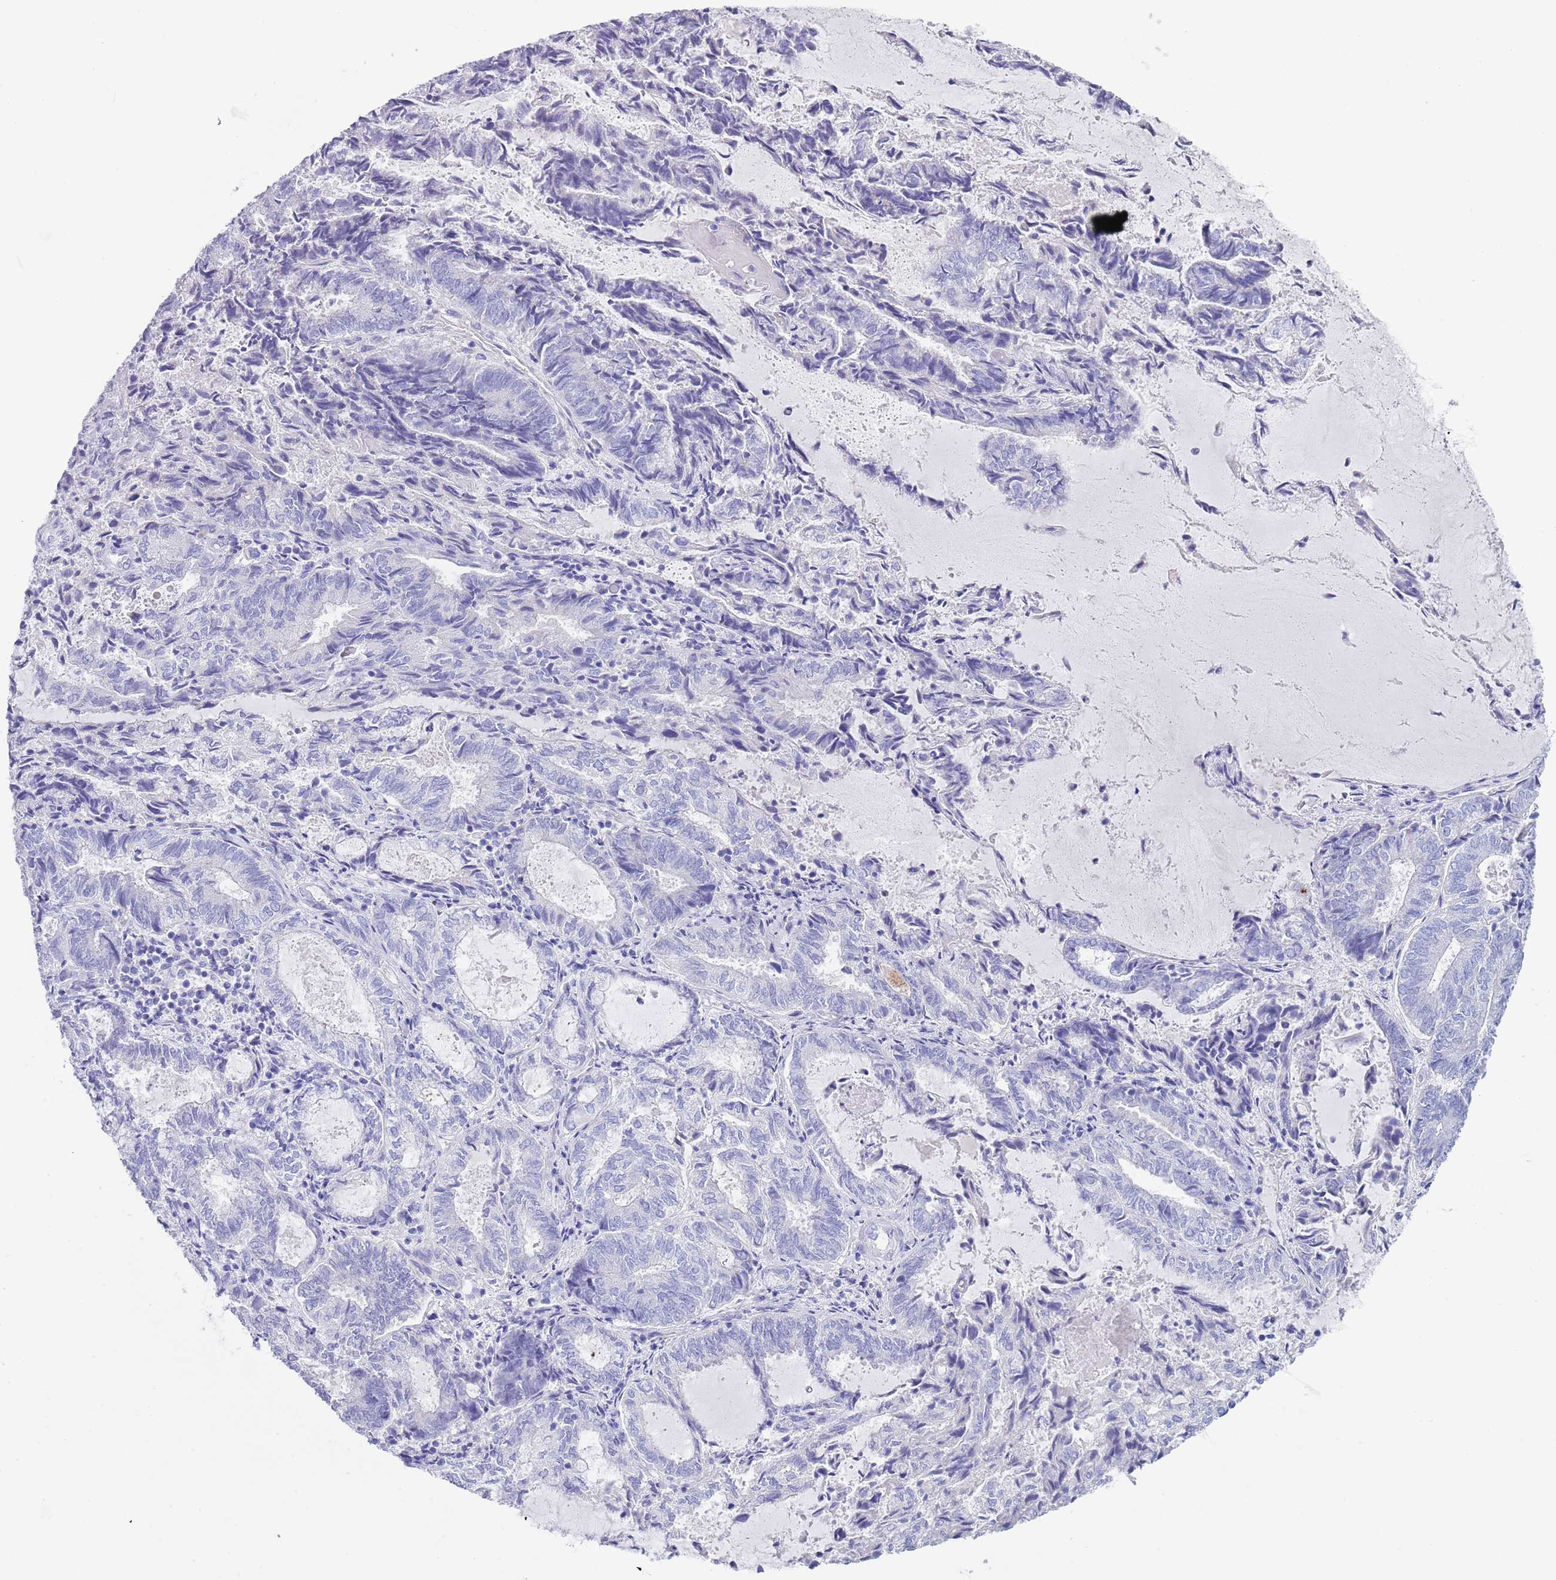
{"staining": {"intensity": "negative", "quantity": "none", "location": "none"}, "tissue": "endometrial cancer", "cell_type": "Tumor cells", "image_type": "cancer", "snomed": [{"axis": "morphology", "description": "Adenocarcinoma, NOS"}, {"axis": "topography", "description": "Endometrium"}], "caption": "There is no significant expression in tumor cells of adenocarcinoma (endometrial). Brightfield microscopy of immunohistochemistry (IHC) stained with DAB (brown) and hematoxylin (blue), captured at high magnification.", "gene": "CPXM2", "patient": {"sex": "female", "age": 80}}